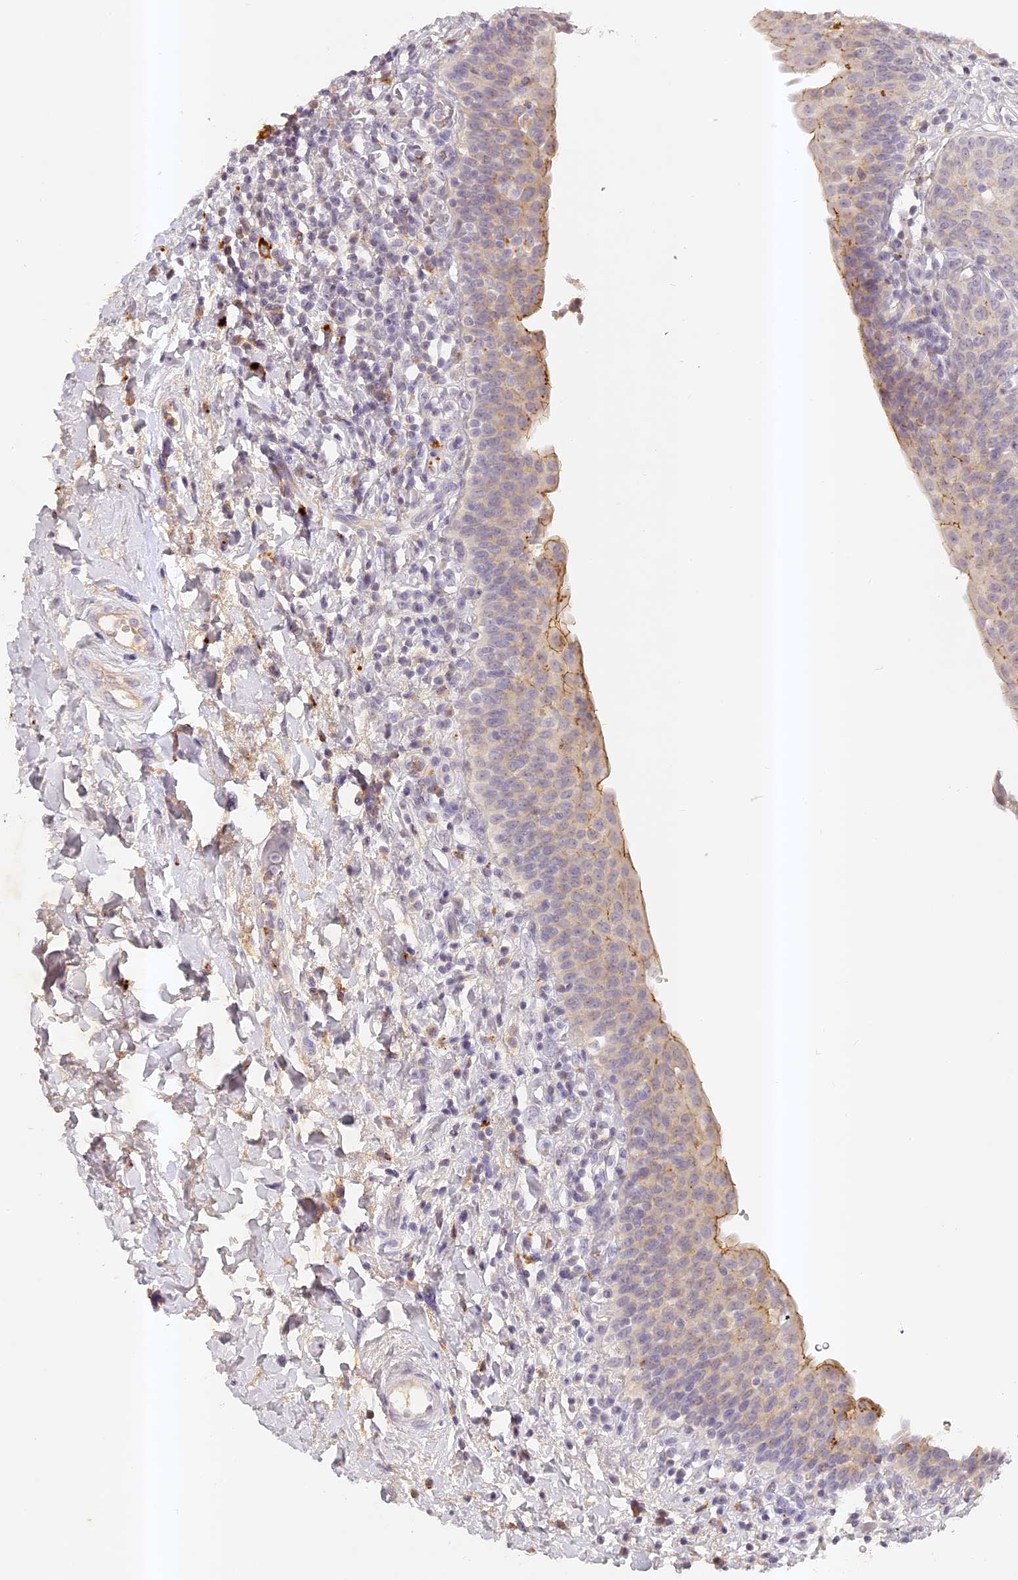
{"staining": {"intensity": "moderate", "quantity": "<25%", "location": "cytoplasmic/membranous"}, "tissue": "urinary bladder", "cell_type": "Urothelial cells", "image_type": "normal", "snomed": [{"axis": "morphology", "description": "Normal tissue, NOS"}, {"axis": "topography", "description": "Urinary bladder"}], "caption": "Urothelial cells show low levels of moderate cytoplasmic/membranous positivity in about <25% of cells in normal human urinary bladder.", "gene": "ELL3", "patient": {"sex": "male", "age": 83}}